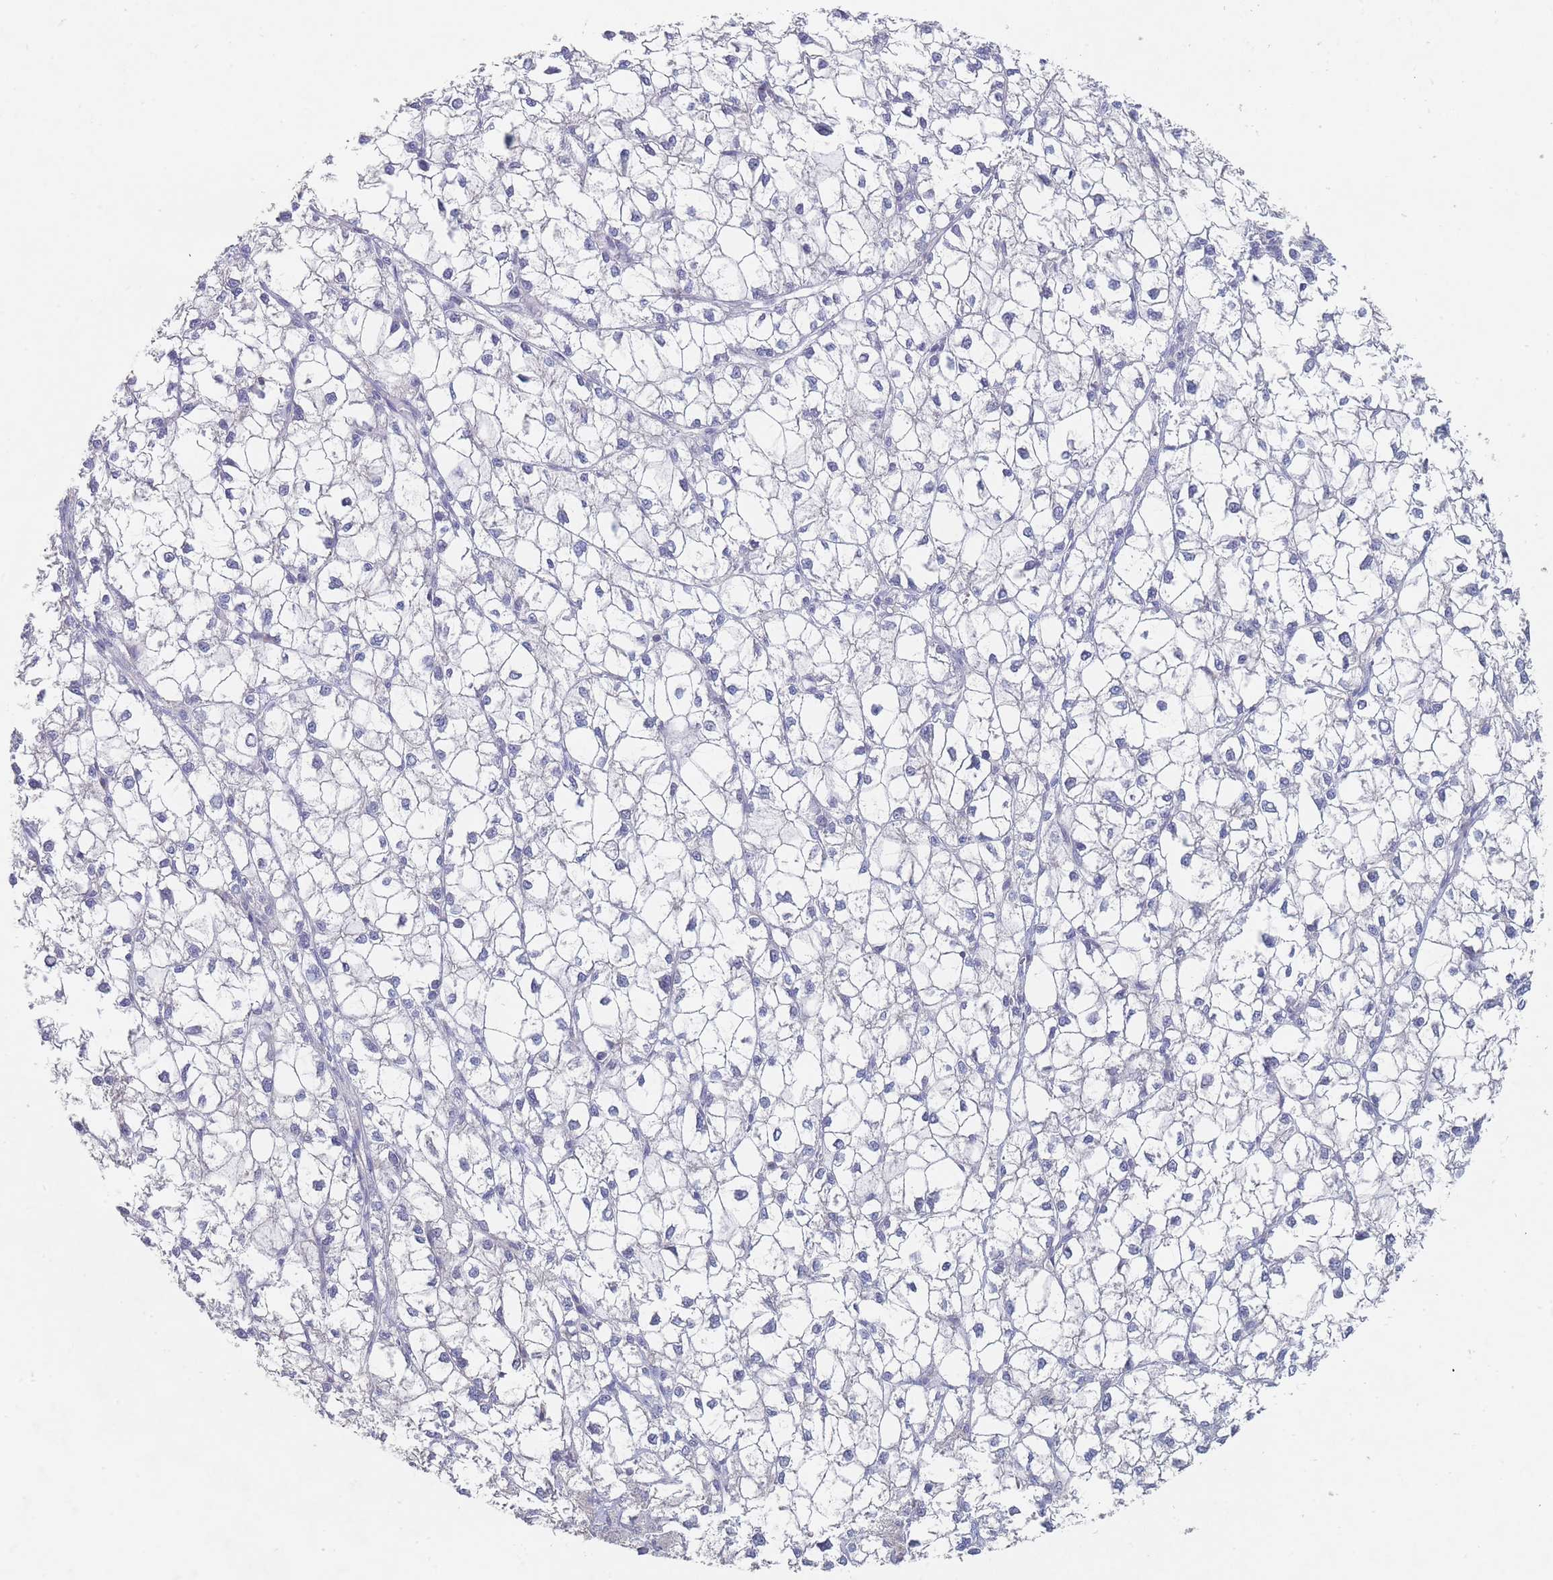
{"staining": {"intensity": "negative", "quantity": "none", "location": "none"}, "tissue": "liver cancer", "cell_type": "Tumor cells", "image_type": "cancer", "snomed": [{"axis": "morphology", "description": "Carcinoma, Hepatocellular, NOS"}, {"axis": "topography", "description": "Liver"}], "caption": "Hepatocellular carcinoma (liver) was stained to show a protein in brown. There is no significant positivity in tumor cells.", "gene": "PPP6C", "patient": {"sex": "female", "age": 43}}